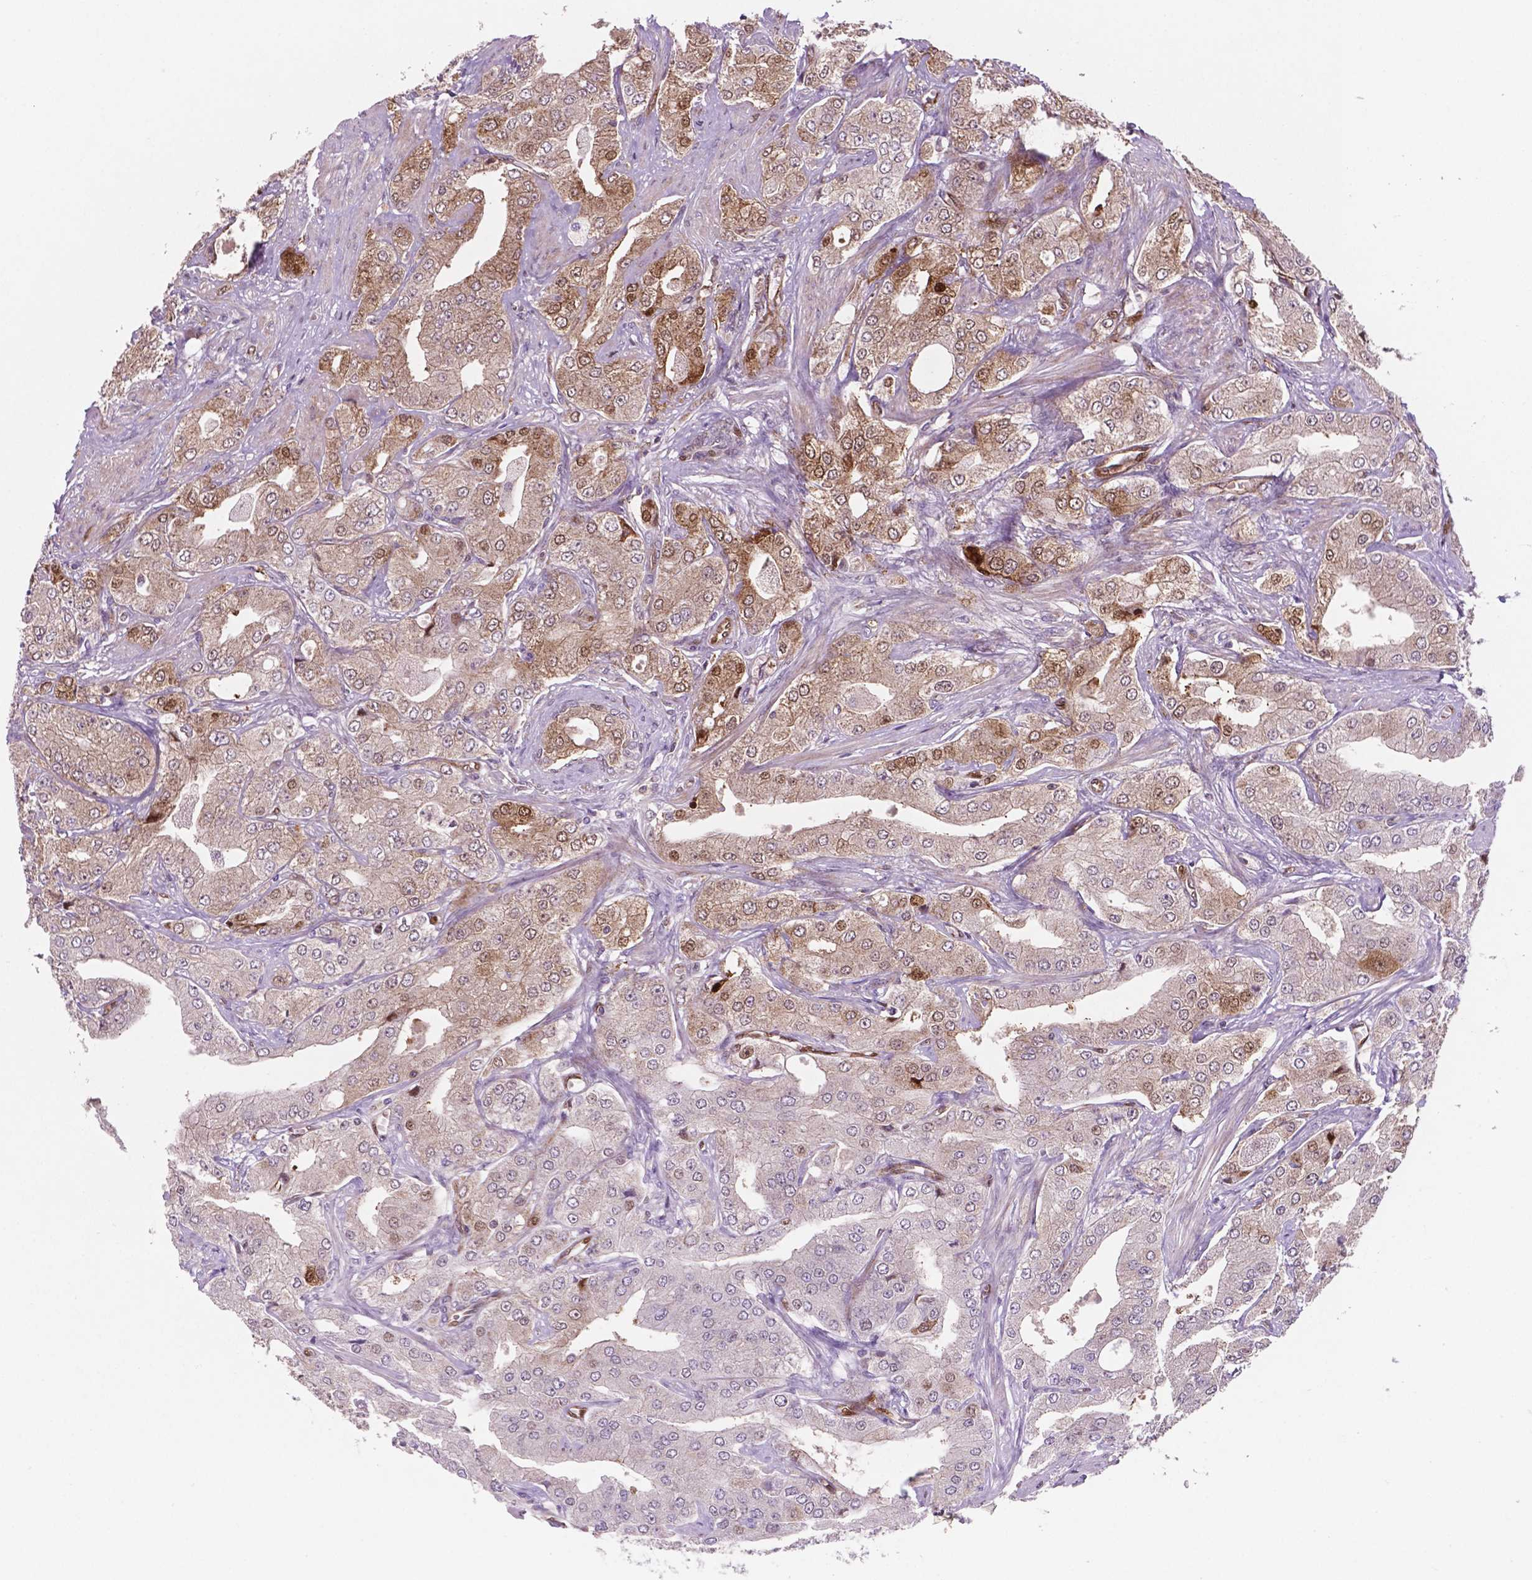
{"staining": {"intensity": "moderate", "quantity": "<25%", "location": "cytoplasmic/membranous"}, "tissue": "prostate cancer", "cell_type": "Tumor cells", "image_type": "cancer", "snomed": [{"axis": "morphology", "description": "Adenocarcinoma, Low grade"}, {"axis": "topography", "description": "Prostate"}], "caption": "An IHC micrograph of tumor tissue is shown. Protein staining in brown shows moderate cytoplasmic/membranous positivity in prostate low-grade adenocarcinoma within tumor cells.", "gene": "LDHA", "patient": {"sex": "male", "age": 60}}